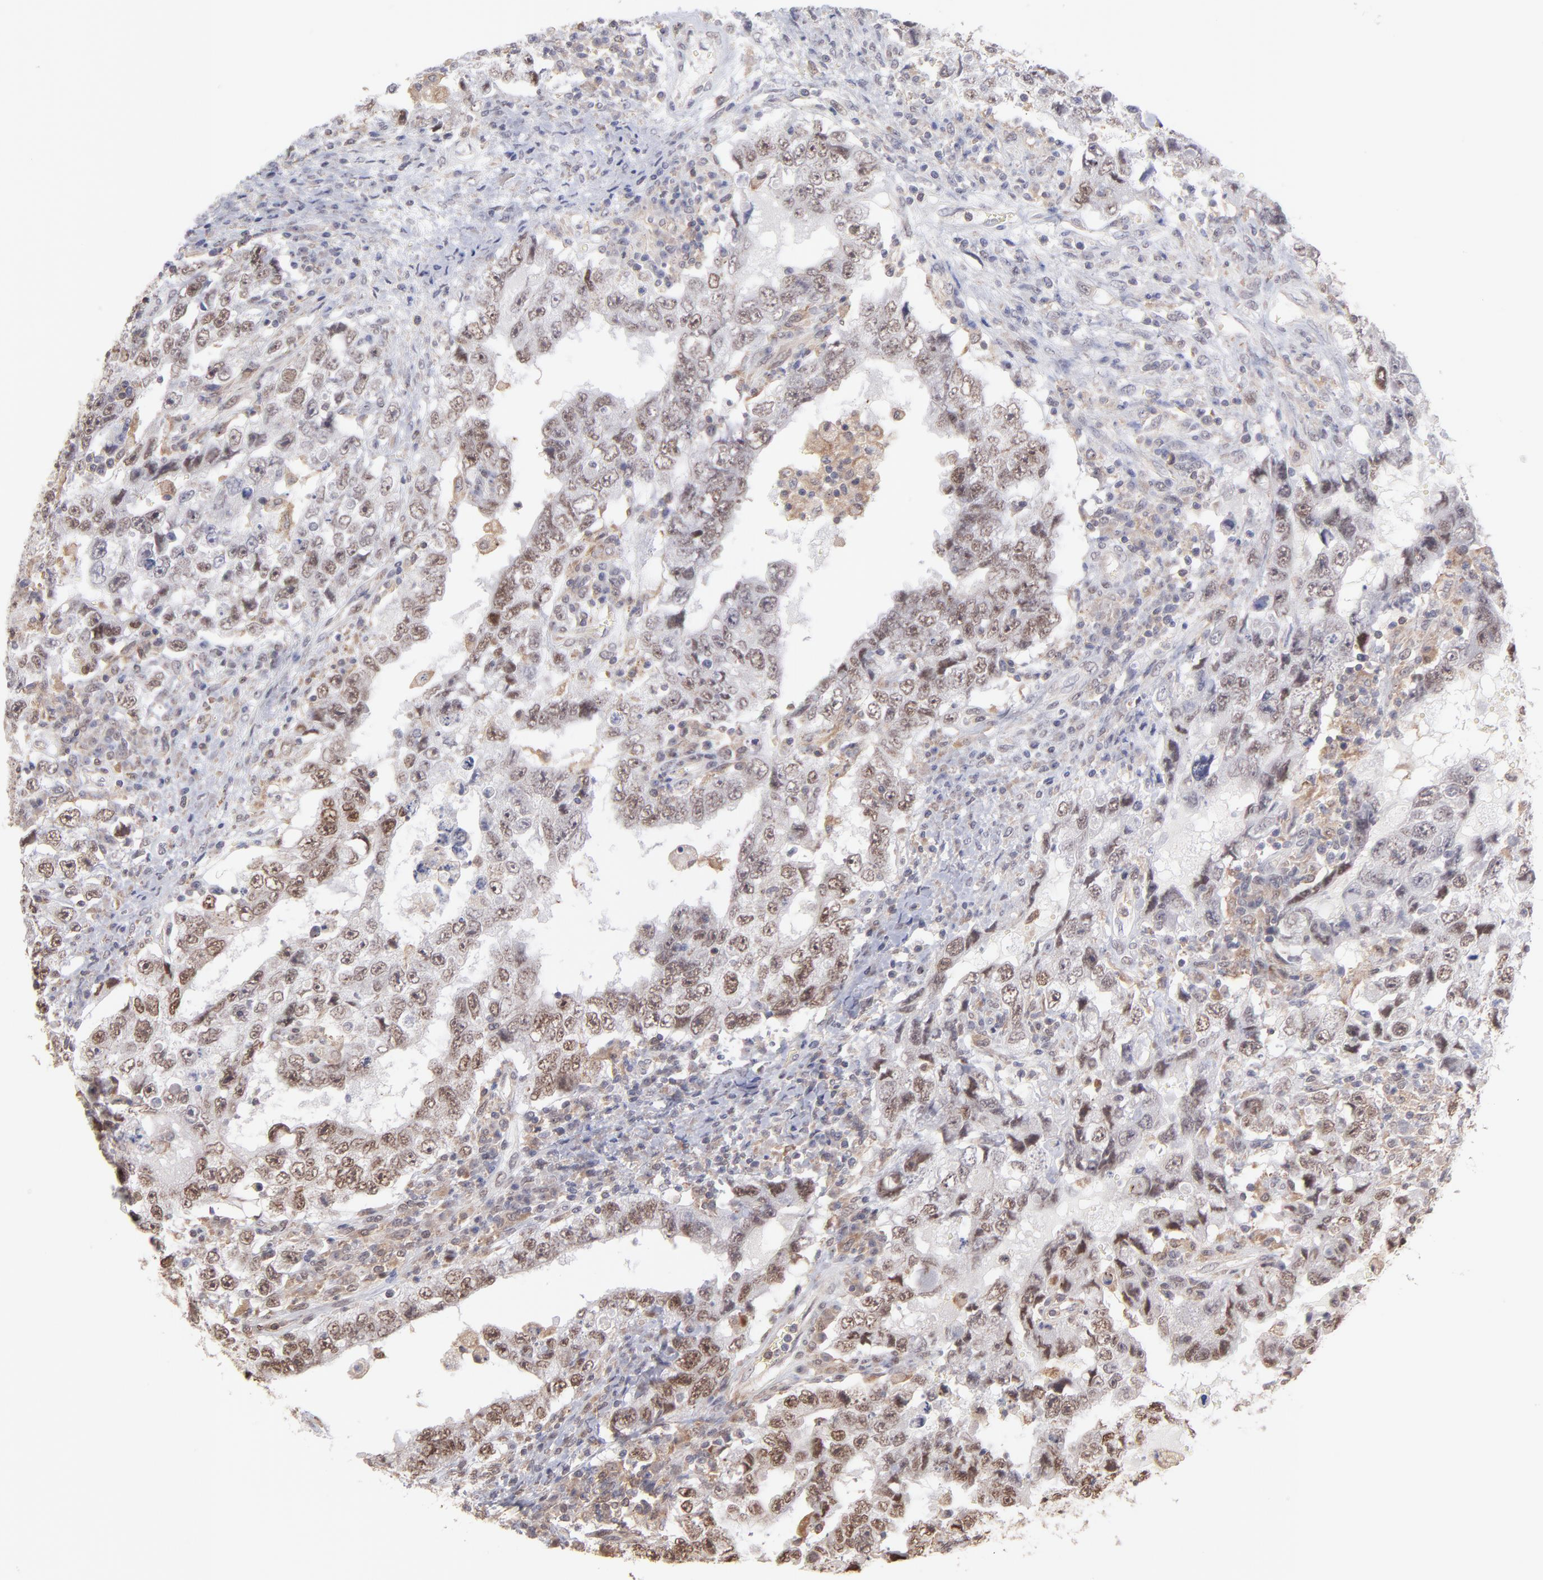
{"staining": {"intensity": "weak", "quantity": "25%-75%", "location": "nuclear"}, "tissue": "testis cancer", "cell_type": "Tumor cells", "image_type": "cancer", "snomed": [{"axis": "morphology", "description": "Carcinoma, Embryonal, NOS"}, {"axis": "topography", "description": "Testis"}], "caption": "Testis cancer (embryonal carcinoma) stained with a protein marker displays weak staining in tumor cells.", "gene": "OAS1", "patient": {"sex": "male", "age": 26}}